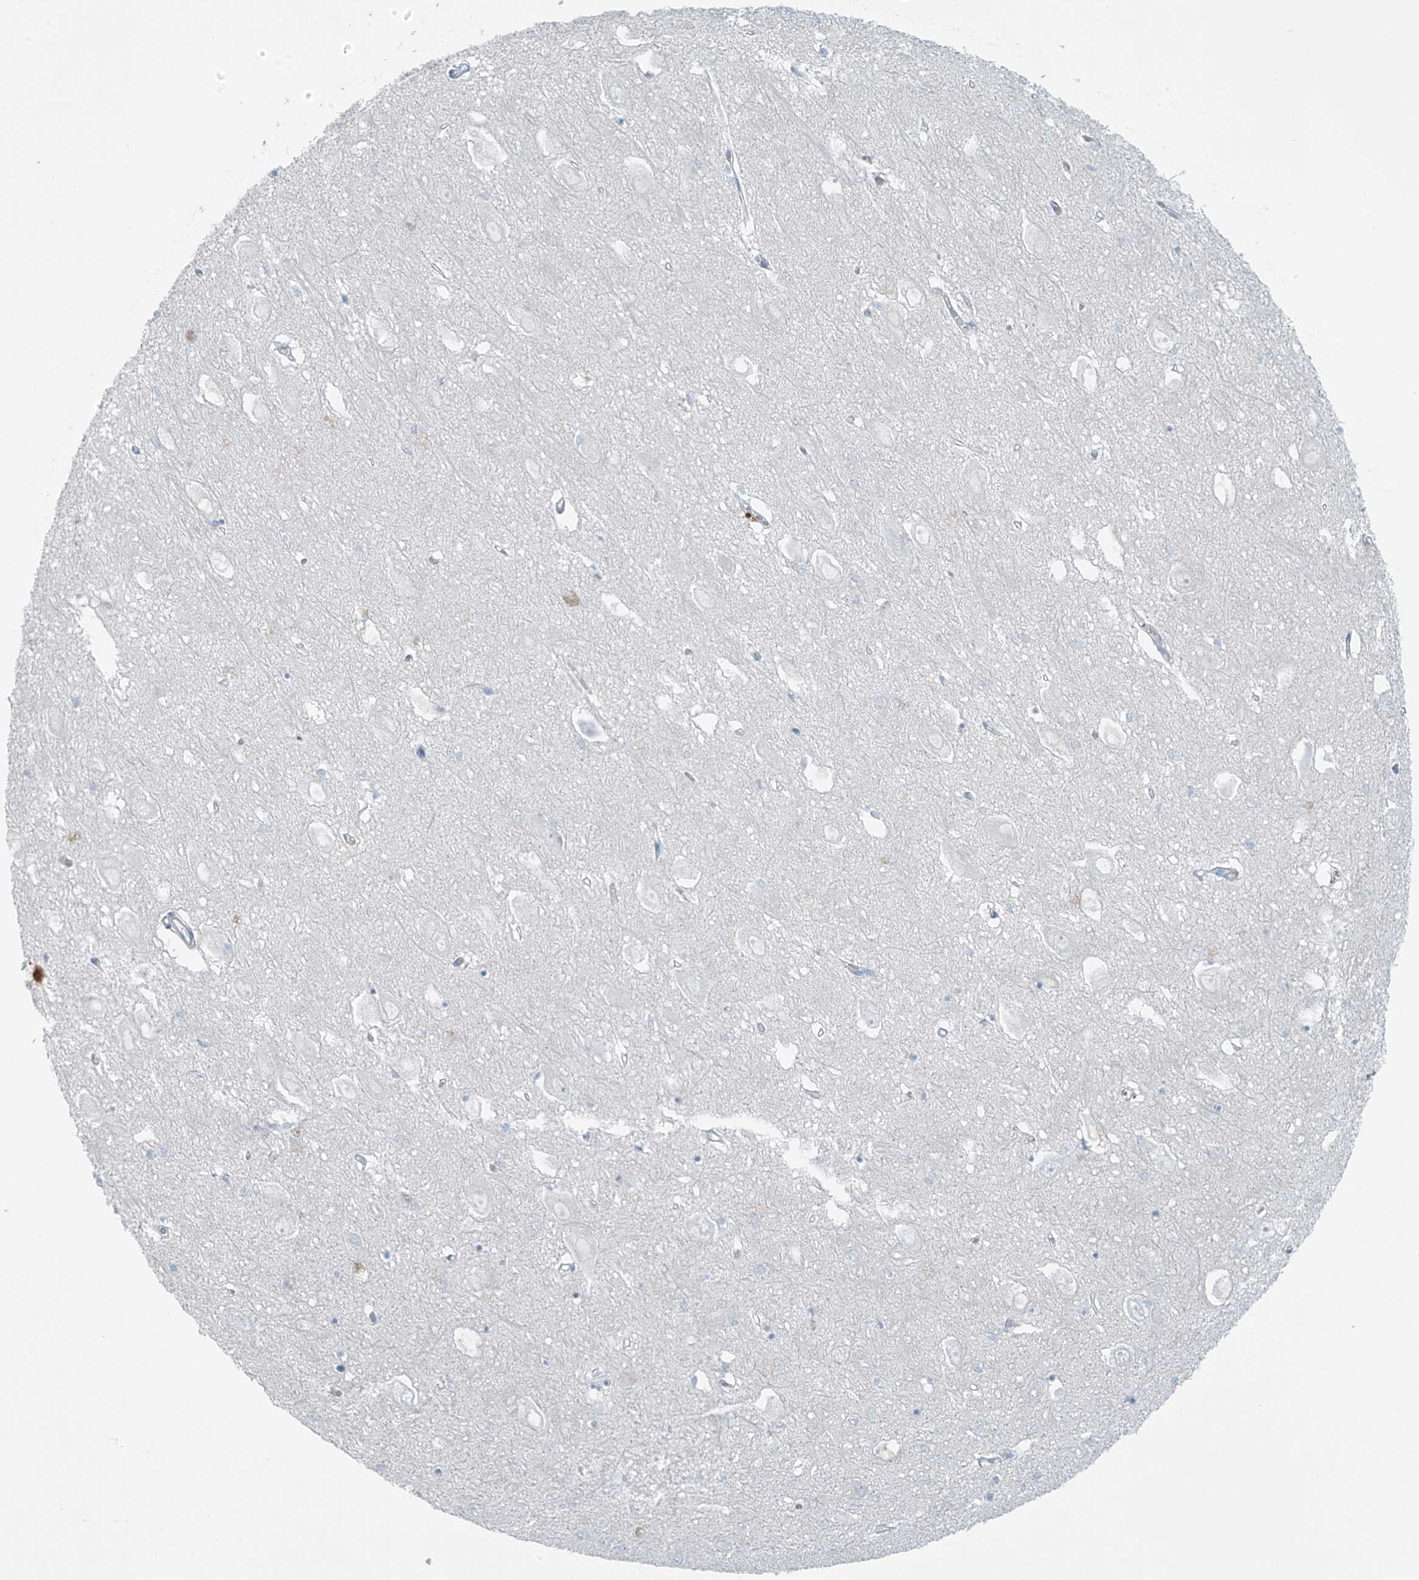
{"staining": {"intensity": "negative", "quantity": "none", "location": "none"}, "tissue": "hippocampus", "cell_type": "Glial cells", "image_type": "normal", "snomed": [{"axis": "morphology", "description": "Normal tissue, NOS"}, {"axis": "topography", "description": "Hippocampus"}], "caption": "Immunohistochemistry (IHC) histopathology image of benign human hippocampus stained for a protein (brown), which exhibits no staining in glial cells.", "gene": "FAM131C", "patient": {"sex": "female", "age": 64}}